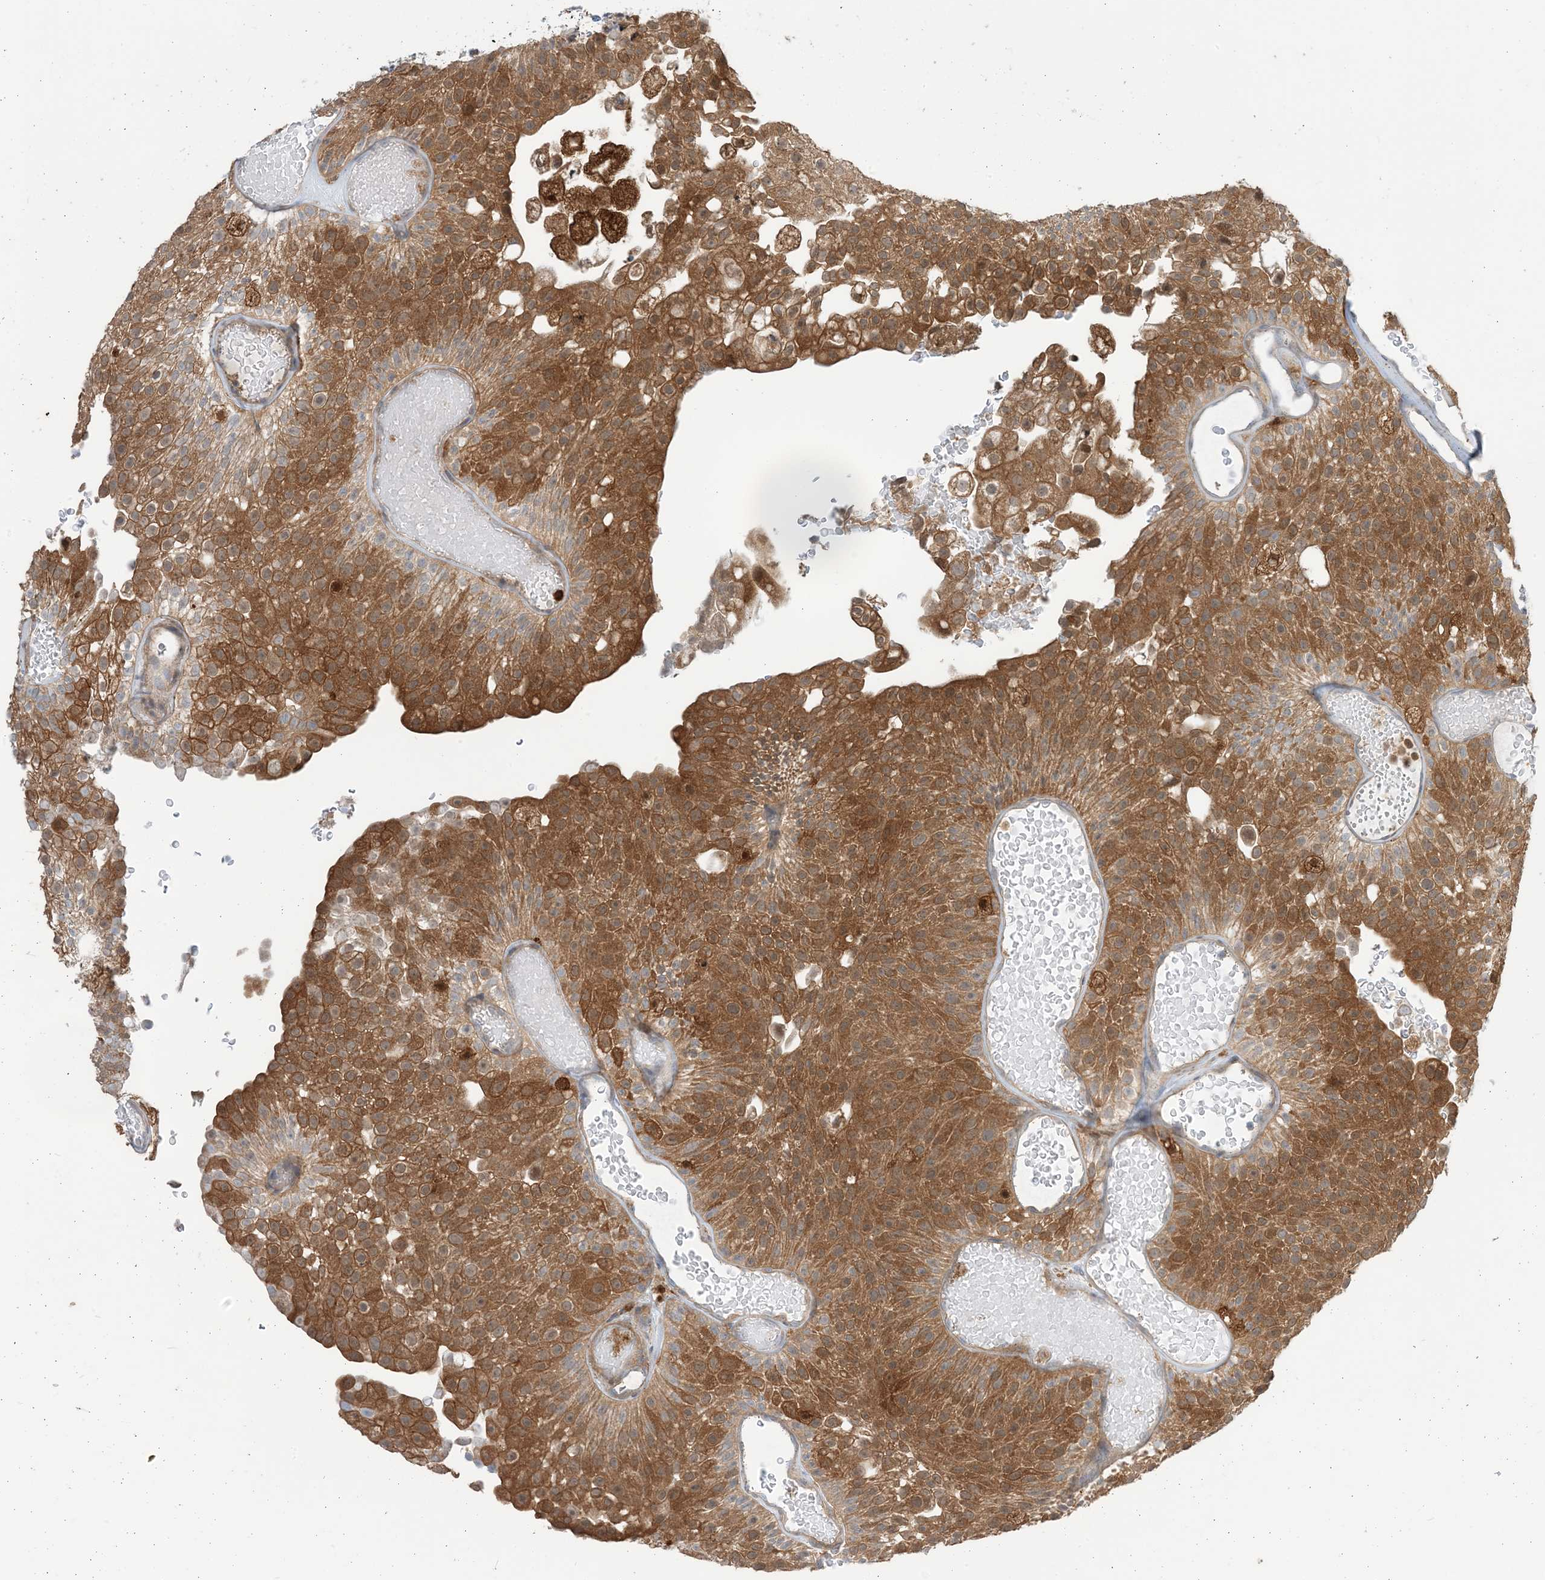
{"staining": {"intensity": "moderate", "quantity": ">75%", "location": "cytoplasmic/membranous"}, "tissue": "urothelial cancer", "cell_type": "Tumor cells", "image_type": "cancer", "snomed": [{"axis": "morphology", "description": "Urothelial carcinoma, Low grade"}, {"axis": "topography", "description": "Urinary bladder"}], "caption": "Immunohistochemical staining of human low-grade urothelial carcinoma shows medium levels of moderate cytoplasmic/membranous positivity in about >75% of tumor cells. (DAB (3,3'-diaminobenzidine) IHC, brown staining for protein, blue staining for nuclei).", "gene": "NAGK", "patient": {"sex": "male", "age": 78}}